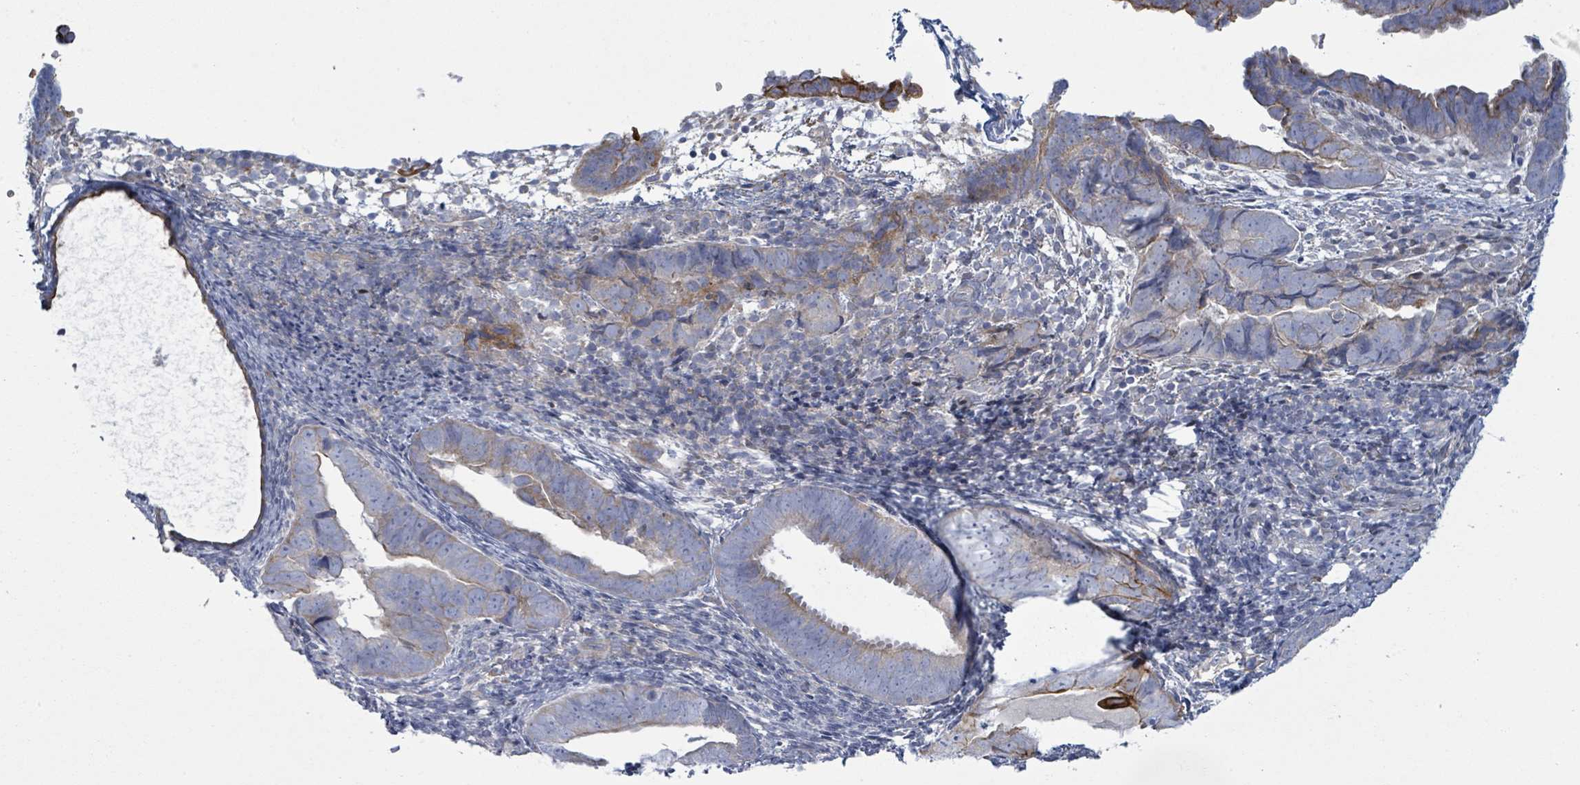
{"staining": {"intensity": "moderate", "quantity": "<25%", "location": "cytoplasmic/membranous"}, "tissue": "endometrial cancer", "cell_type": "Tumor cells", "image_type": "cancer", "snomed": [{"axis": "morphology", "description": "Adenocarcinoma, NOS"}, {"axis": "topography", "description": "Endometrium"}], "caption": "This micrograph shows IHC staining of human endometrial cancer, with low moderate cytoplasmic/membranous staining in about <25% of tumor cells.", "gene": "COL13A1", "patient": {"sex": "female", "age": 75}}